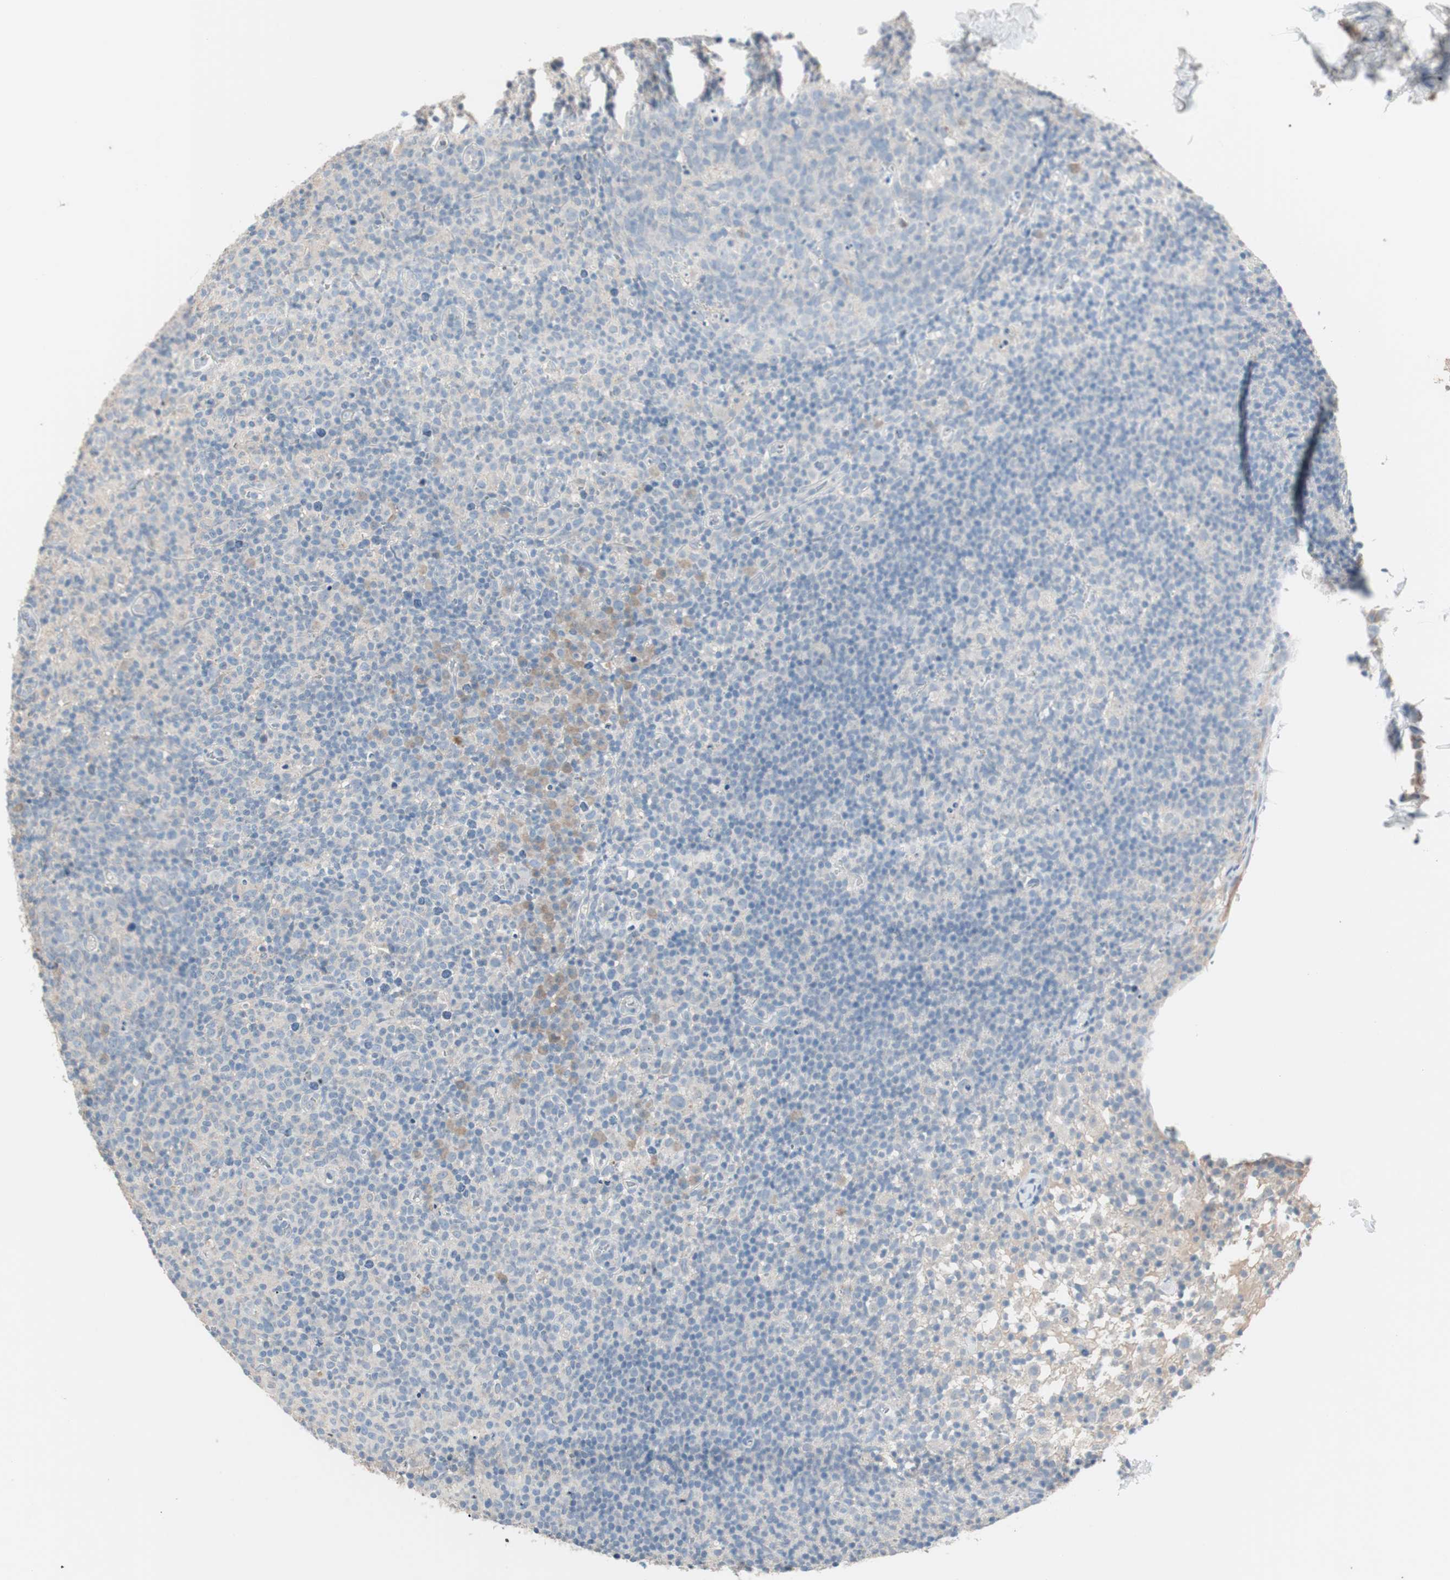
{"staining": {"intensity": "weak", "quantity": "<25%", "location": "cytoplasmic/membranous"}, "tissue": "lymph node", "cell_type": "Germinal center cells", "image_type": "normal", "snomed": [{"axis": "morphology", "description": "Normal tissue, NOS"}, {"axis": "morphology", "description": "Inflammation, NOS"}, {"axis": "topography", "description": "Lymph node"}], "caption": "Immunohistochemistry histopathology image of benign lymph node stained for a protein (brown), which displays no staining in germinal center cells.", "gene": "KHK", "patient": {"sex": "male", "age": 55}}